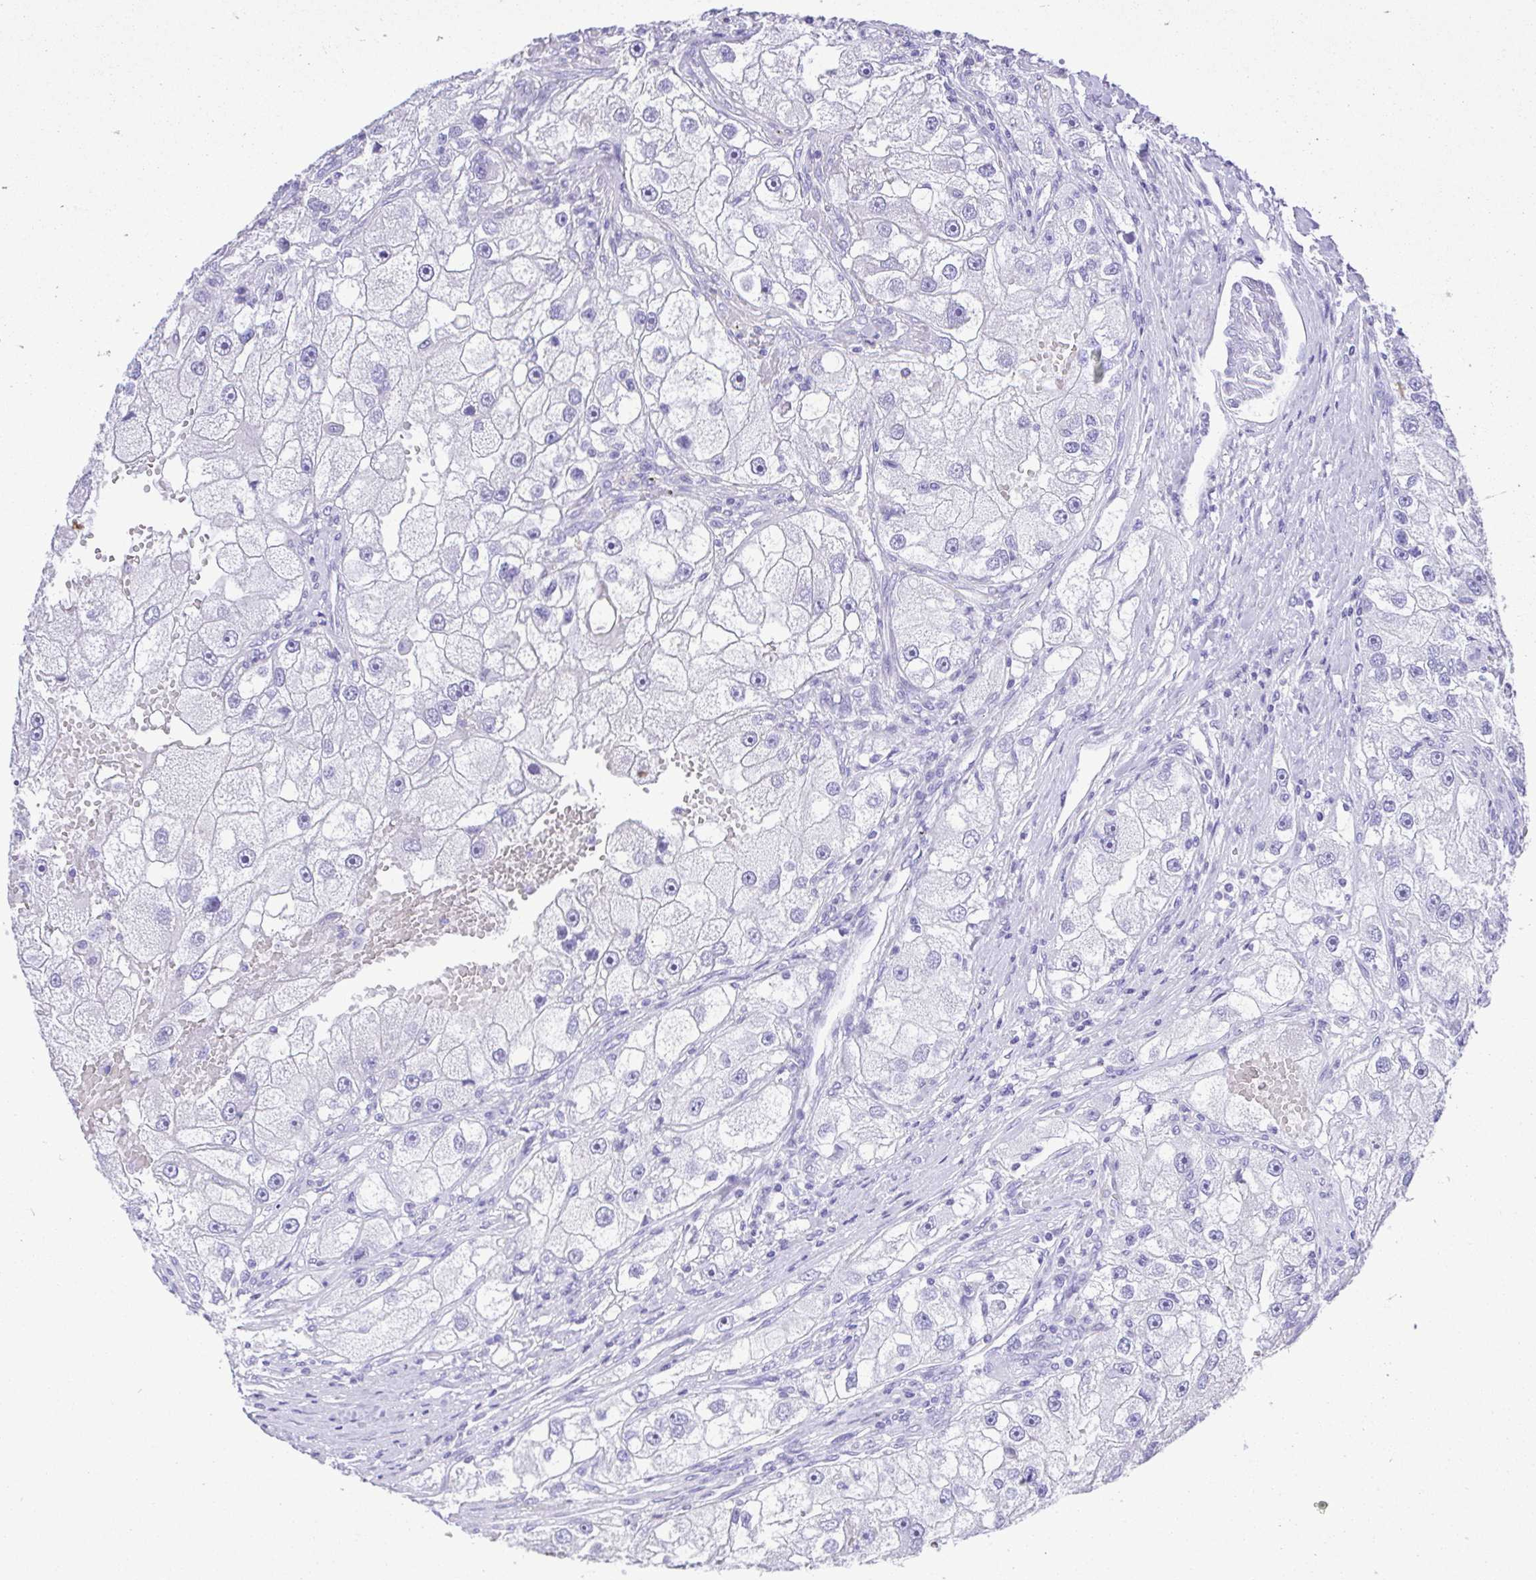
{"staining": {"intensity": "negative", "quantity": "none", "location": "none"}, "tissue": "renal cancer", "cell_type": "Tumor cells", "image_type": "cancer", "snomed": [{"axis": "morphology", "description": "Adenocarcinoma, NOS"}, {"axis": "topography", "description": "Kidney"}], "caption": "Immunohistochemical staining of human adenocarcinoma (renal) demonstrates no significant staining in tumor cells. The staining was performed using DAB to visualize the protein expression in brown, while the nuclei were stained in blue with hematoxylin (Magnification: 20x).", "gene": "CDSN", "patient": {"sex": "male", "age": 63}}